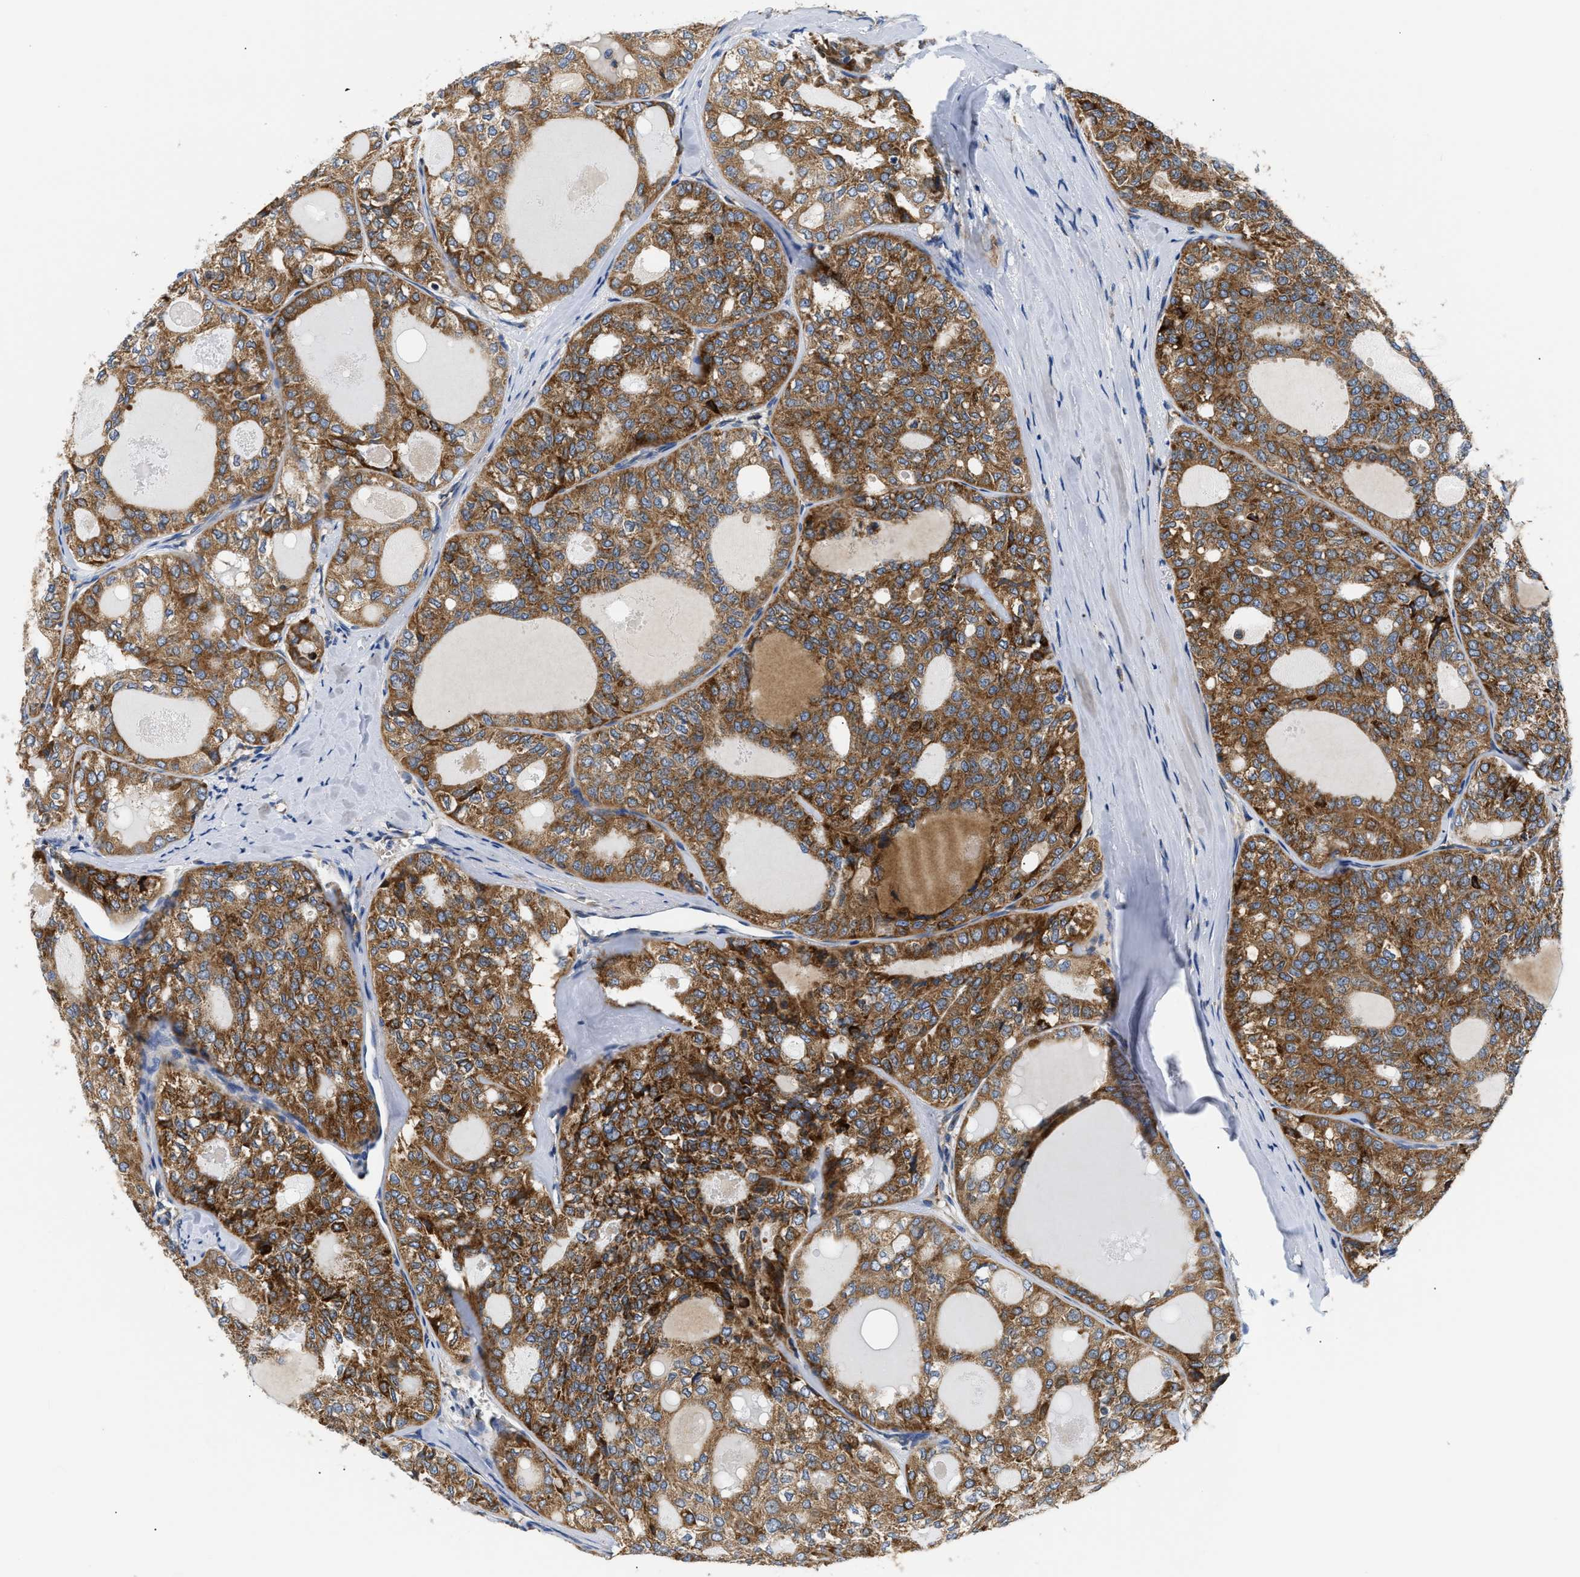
{"staining": {"intensity": "moderate", "quantity": ">75%", "location": "cytoplasmic/membranous"}, "tissue": "thyroid cancer", "cell_type": "Tumor cells", "image_type": "cancer", "snomed": [{"axis": "morphology", "description": "Follicular adenoma carcinoma, NOS"}, {"axis": "topography", "description": "Thyroid gland"}], "caption": "Immunohistochemistry (IHC) image of thyroid cancer (follicular adenoma carcinoma) stained for a protein (brown), which exhibits medium levels of moderate cytoplasmic/membranous positivity in approximately >75% of tumor cells.", "gene": "HDHD3", "patient": {"sex": "male", "age": 75}}